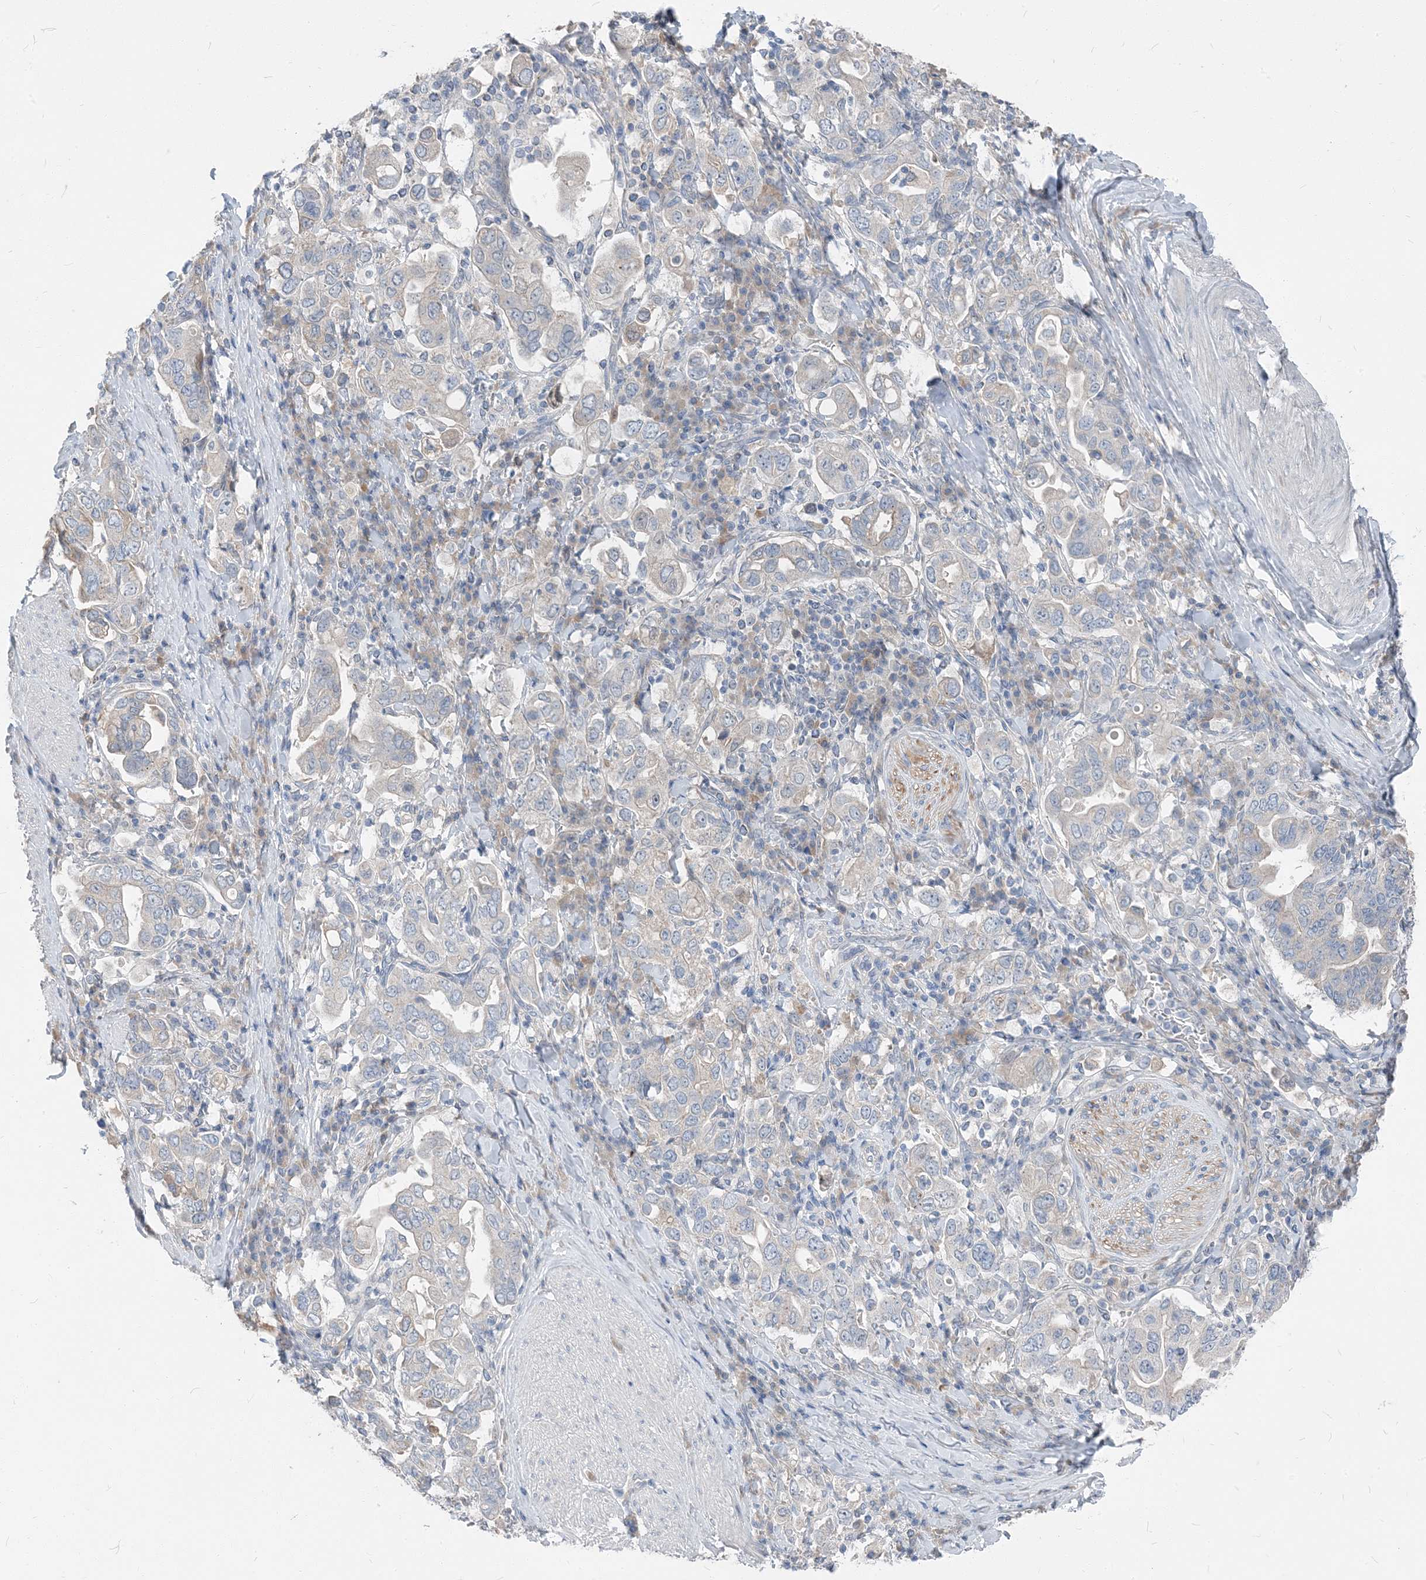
{"staining": {"intensity": "negative", "quantity": "none", "location": "none"}, "tissue": "stomach cancer", "cell_type": "Tumor cells", "image_type": "cancer", "snomed": [{"axis": "morphology", "description": "Adenocarcinoma, NOS"}, {"axis": "topography", "description": "Stomach, upper"}], "caption": "Immunohistochemistry image of stomach adenocarcinoma stained for a protein (brown), which shows no staining in tumor cells.", "gene": "NCOA7", "patient": {"sex": "male", "age": 62}}